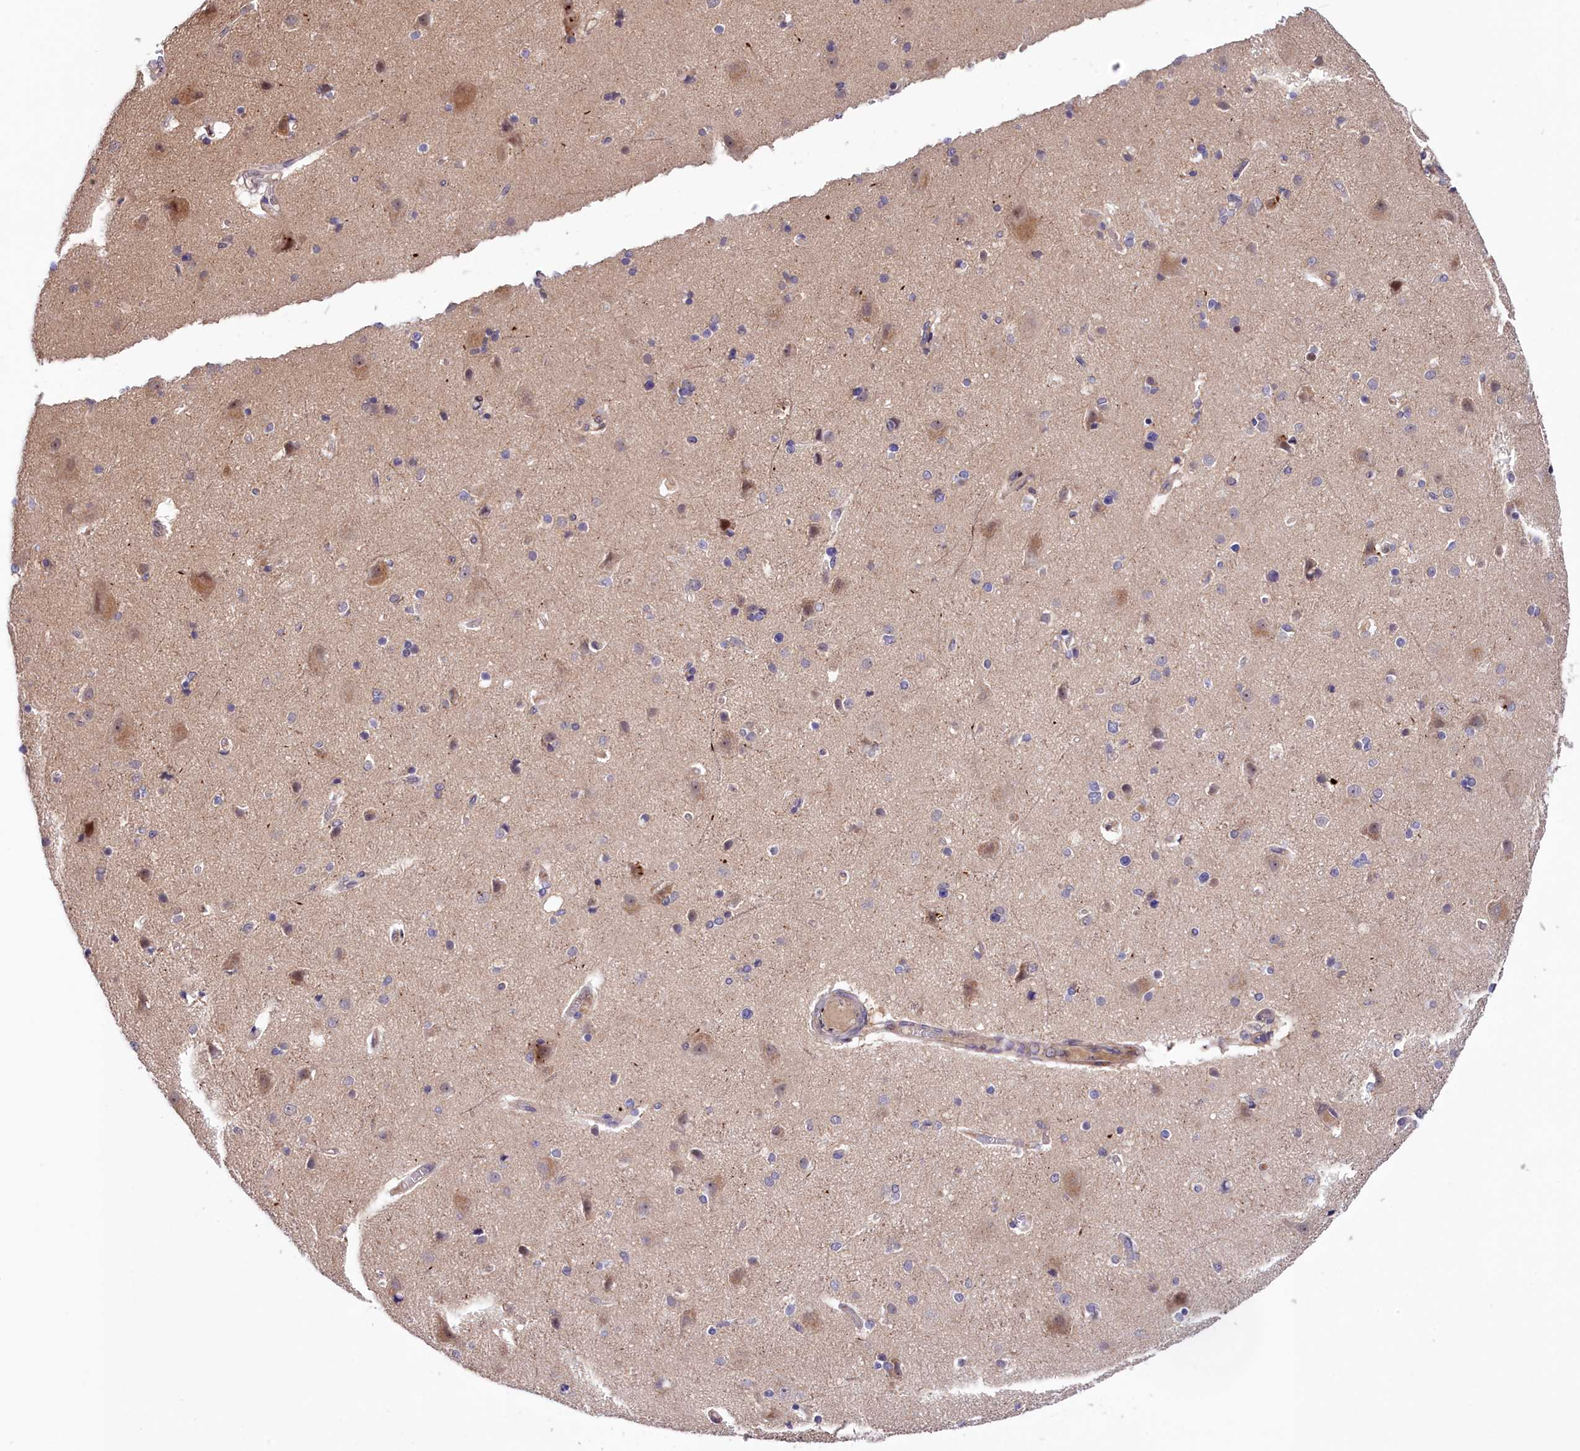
{"staining": {"intensity": "negative", "quantity": "none", "location": "none"}, "tissue": "cerebral cortex", "cell_type": "Endothelial cells", "image_type": "normal", "snomed": [{"axis": "morphology", "description": "Normal tissue, NOS"}, {"axis": "topography", "description": "Cerebral cortex"}], "caption": "Immunohistochemistry (IHC) micrograph of benign cerebral cortex stained for a protein (brown), which exhibits no expression in endothelial cells.", "gene": "NEURL4", "patient": {"sex": "female", "age": 54}}